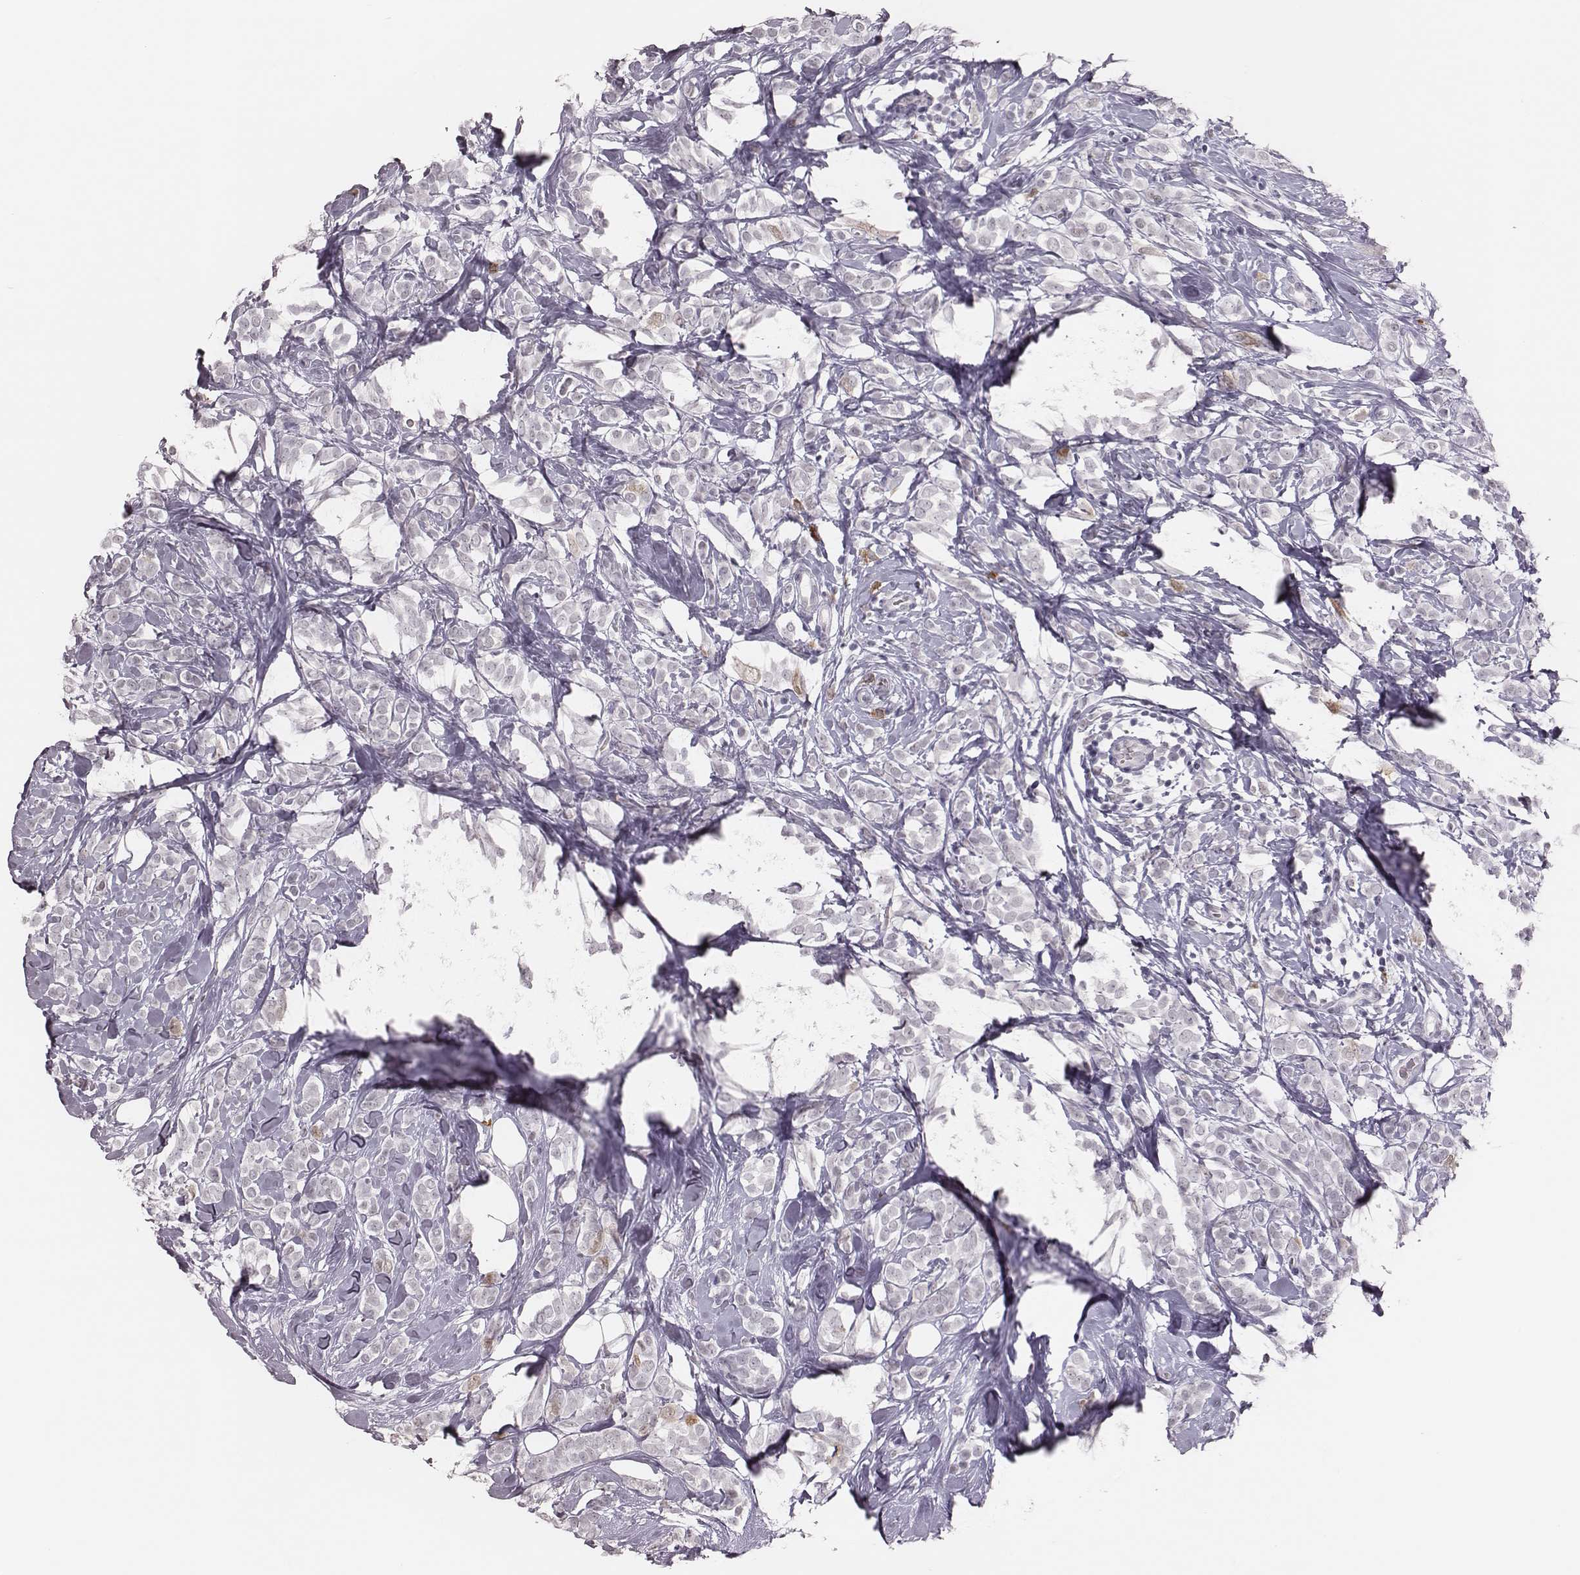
{"staining": {"intensity": "weak", "quantity": "<25%", "location": "cytoplasmic/membranous,nuclear"}, "tissue": "breast cancer", "cell_type": "Tumor cells", "image_type": "cancer", "snomed": [{"axis": "morphology", "description": "Lobular carcinoma"}, {"axis": "topography", "description": "Breast"}], "caption": "Photomicrograph shows no significant protein staining in tumor cells of lobular carcinoma (breast).", "gene": "PBK", "patient": {"sex": "female", "age": 49}}